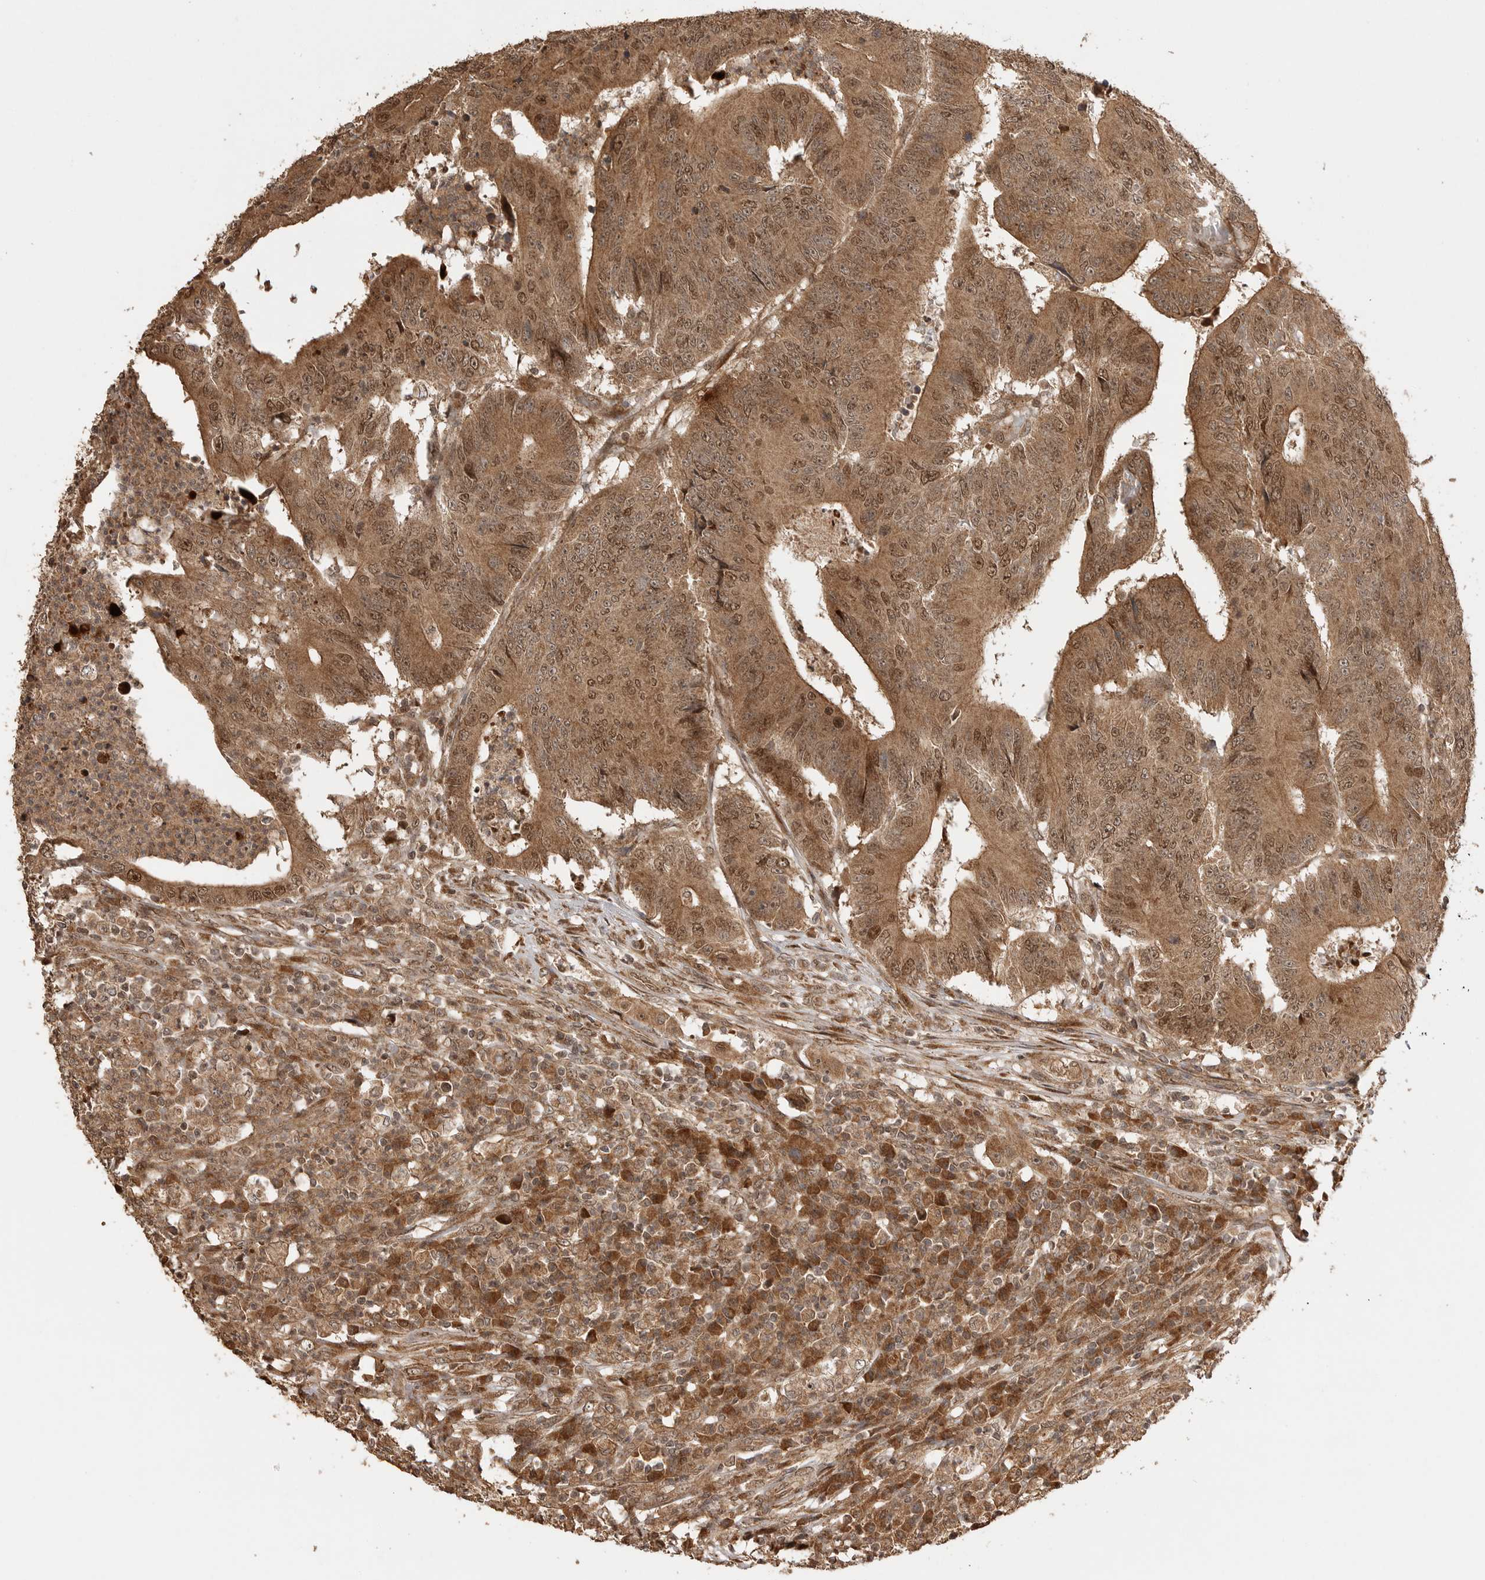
{"staining": {"intensity": "moderate", "quantity": ">75%", "location": "cytoplasmic/membranous,nuclear"}, "tissue": "colorectal cancer", "cell_type": "Tumor cells", "image_type": "cancer", "snomed": [{"axis": "morphology", "description": "Adenocarcinoma, NOS"}, {"axis": "topography", "description": "Colon"}], "caption": "Human colorectal adenocarcinoma stained with a protein marker reveals moderate staining in tumor cells.", "gene": "BOC", "patient": {"sex": "male", "age": 83}}